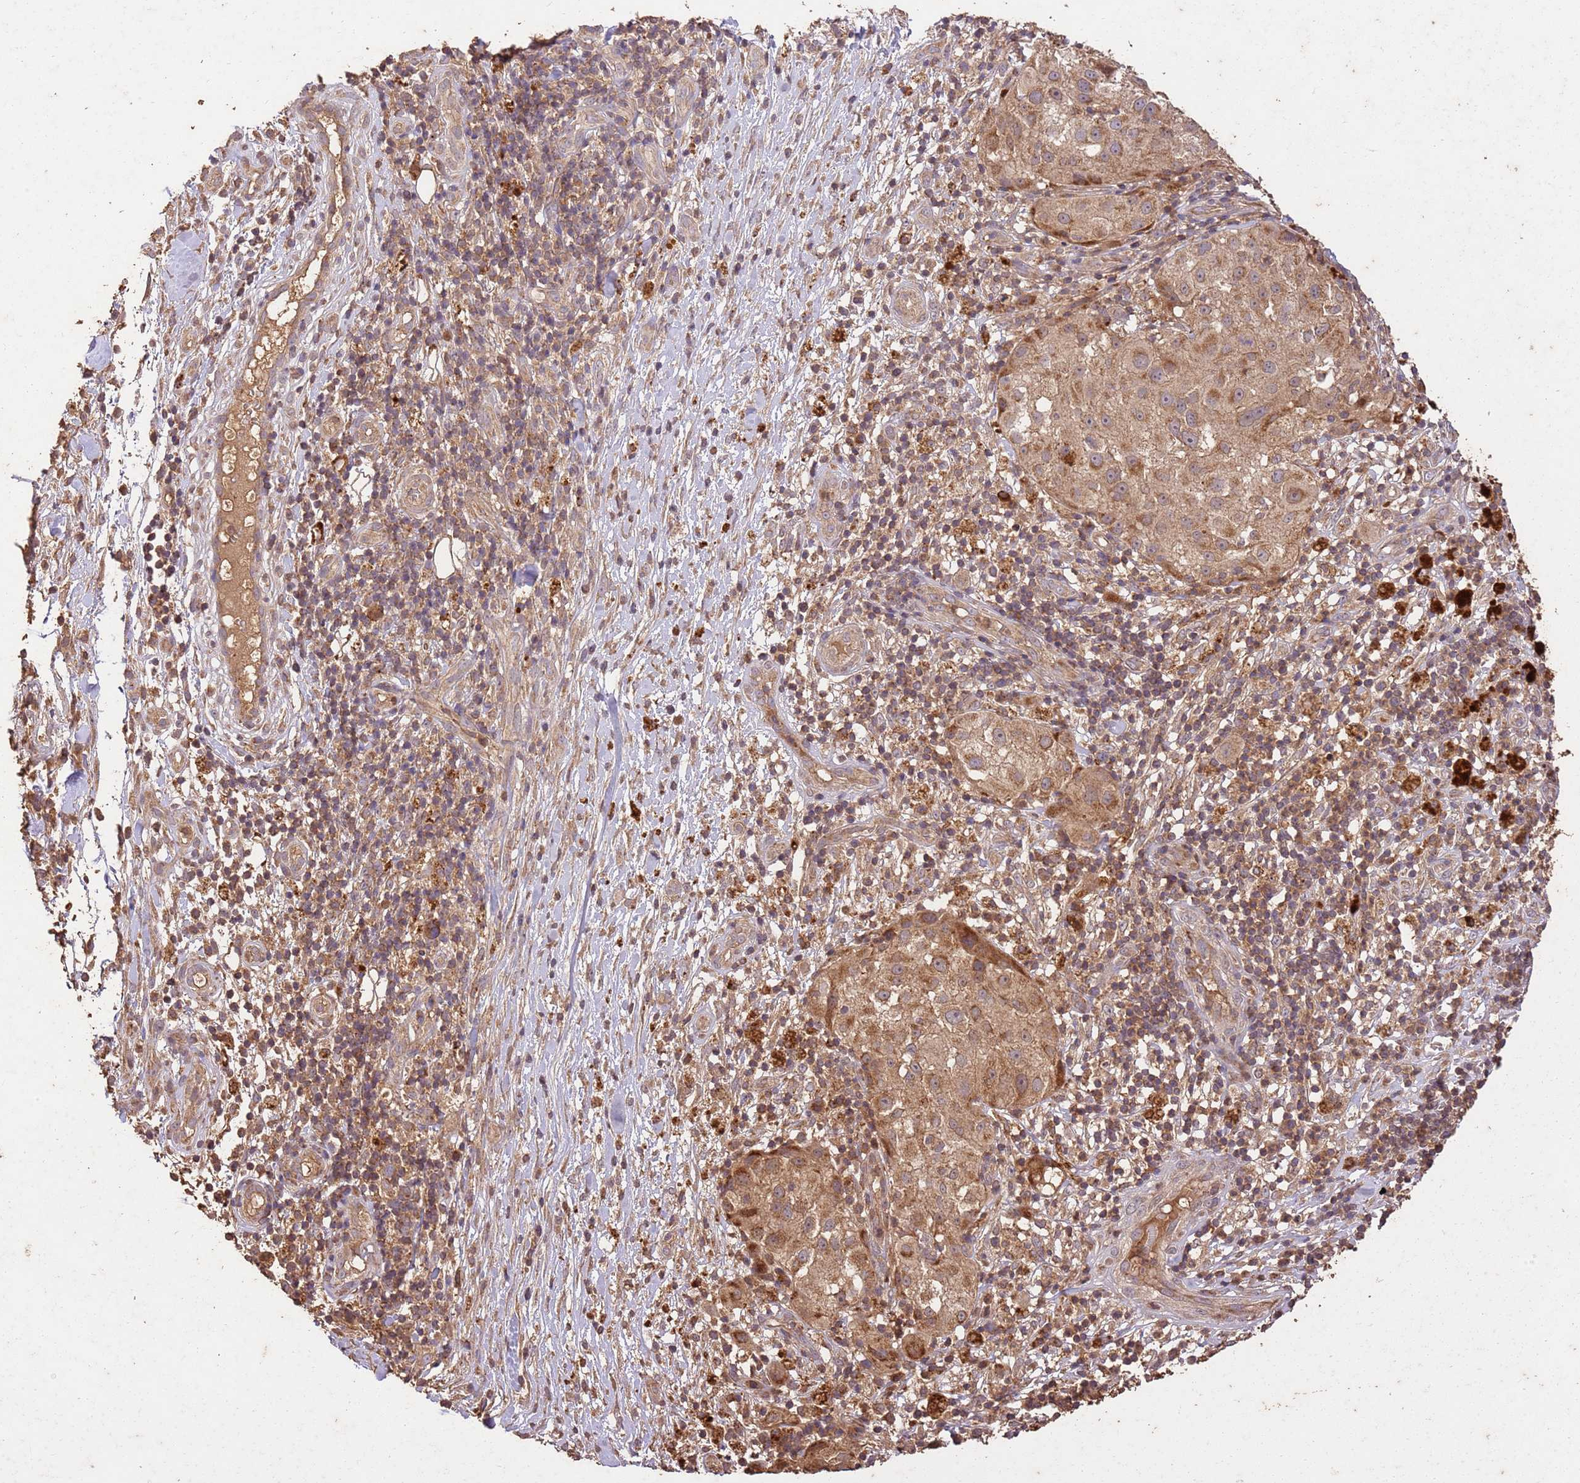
{"staining": {"intensity": "moderate", "quantity": ">75%", "location": "cytoplasmic/membranous"}, "tissue": "melanoma", "cell_type": "Tumor cells", "image_type": "cancer", "snomed": [{"axis": "morphology", "description": "Normal morphology"}, {"axis": "morphology", "description": "Malignant melanoma, NOS"}, {"axis": "topography", "description": "Skin"}], "caption": "About >75% of tumor cells in human melanoma show moderate cytoplasmic/membranous protein positivity as visualized by brown immunohistochemical staining.", "gene": "LRRC28", "patient": {"sex": "female", "age": 72}}